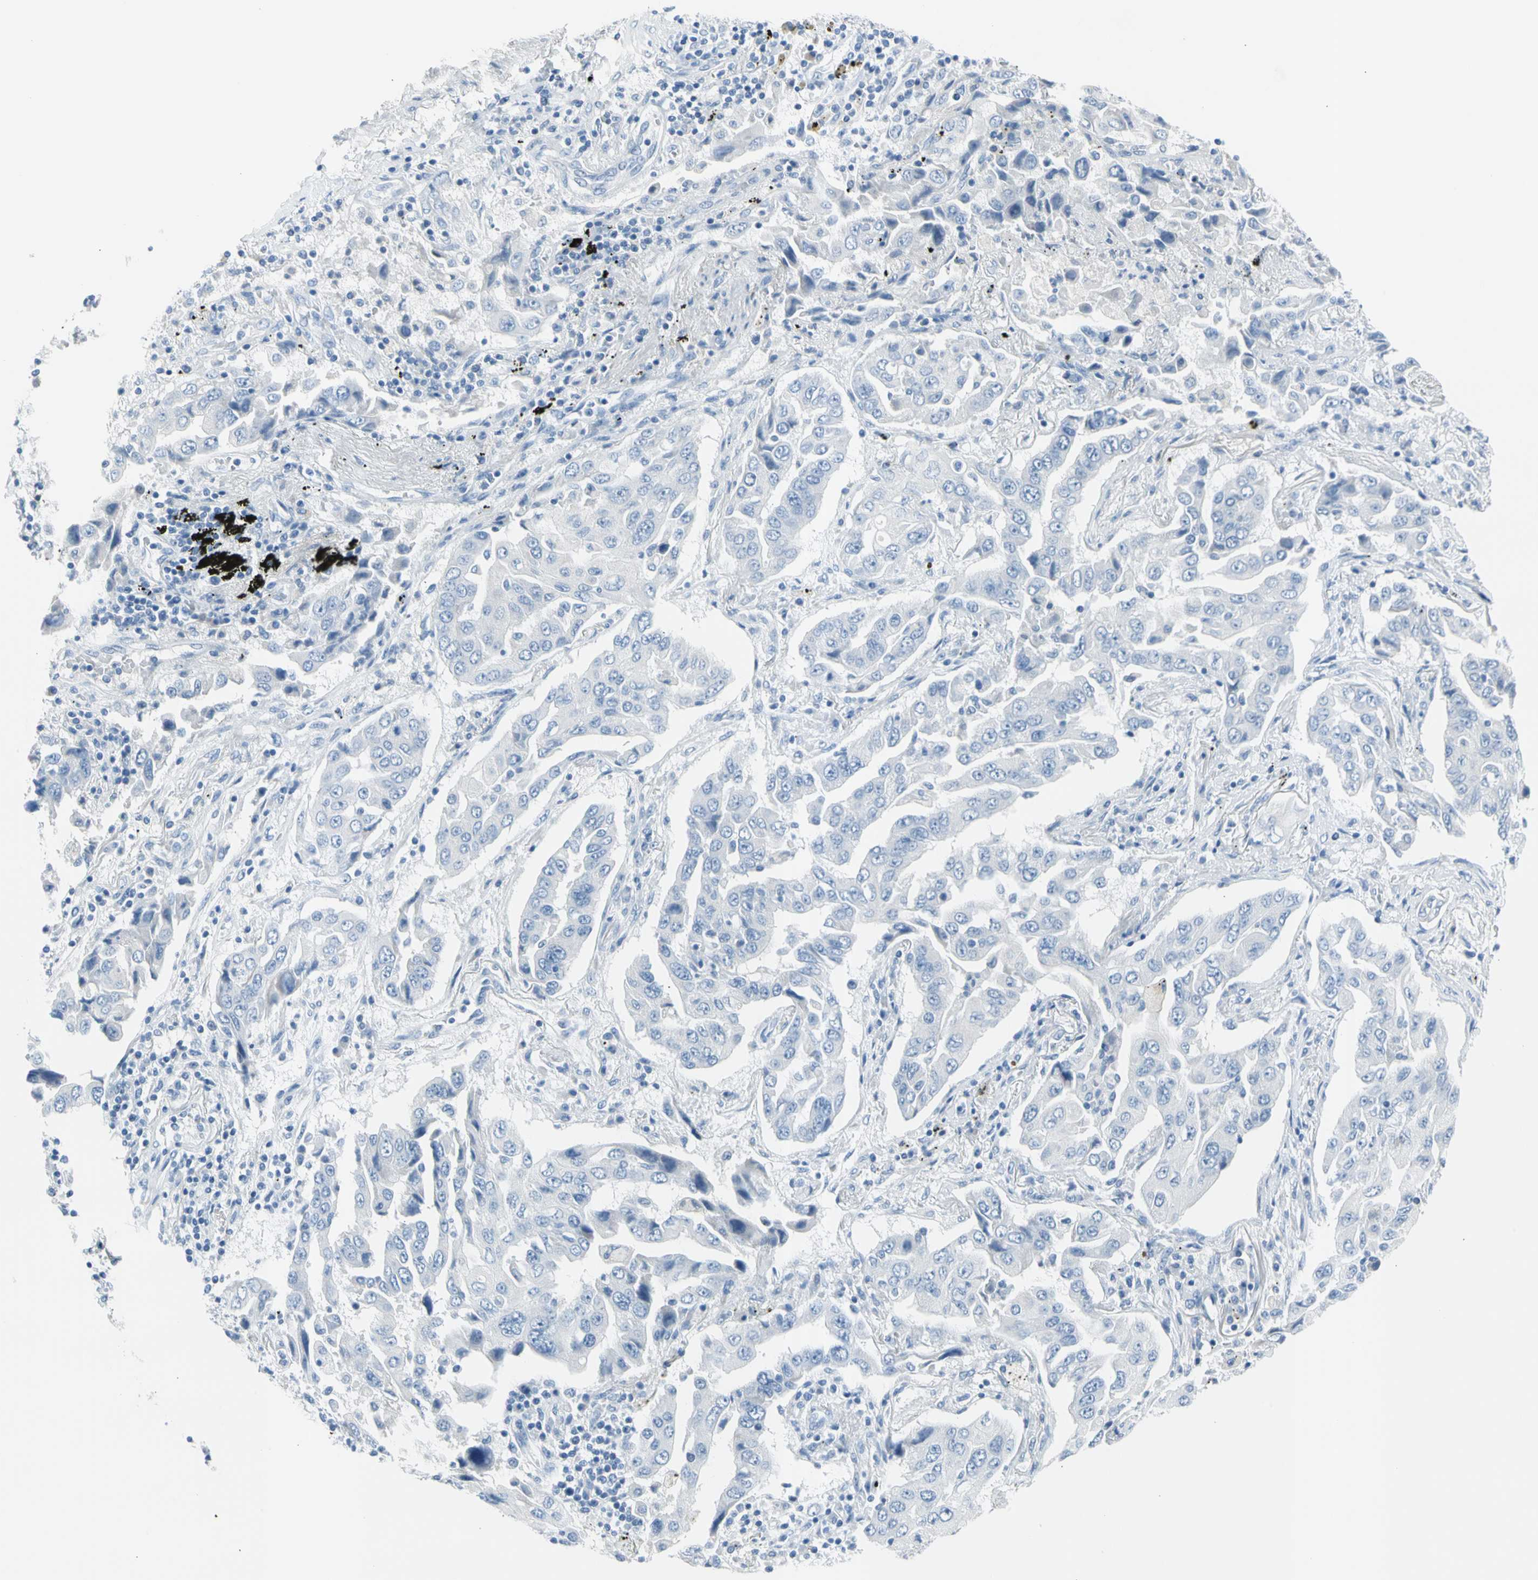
{"staining": {"intensity": "negative", "quantity": "none", "location": "none"}, "tissue": "lung cancer", "cell_type": "Tumor cells", "image_type": "cancer", "snomed": [{"axis": "morphology", "description": "Adenocarcinoma, NOS"}, {"axis": "topography", "description": "Lung"}], "caption": "Immunohistochemistry (IHC) of human lung adenocarcinoma demonstrates no staining in tumor cells.", "gene": "TPO", "patient": {"sex": "female", "age": 65}}